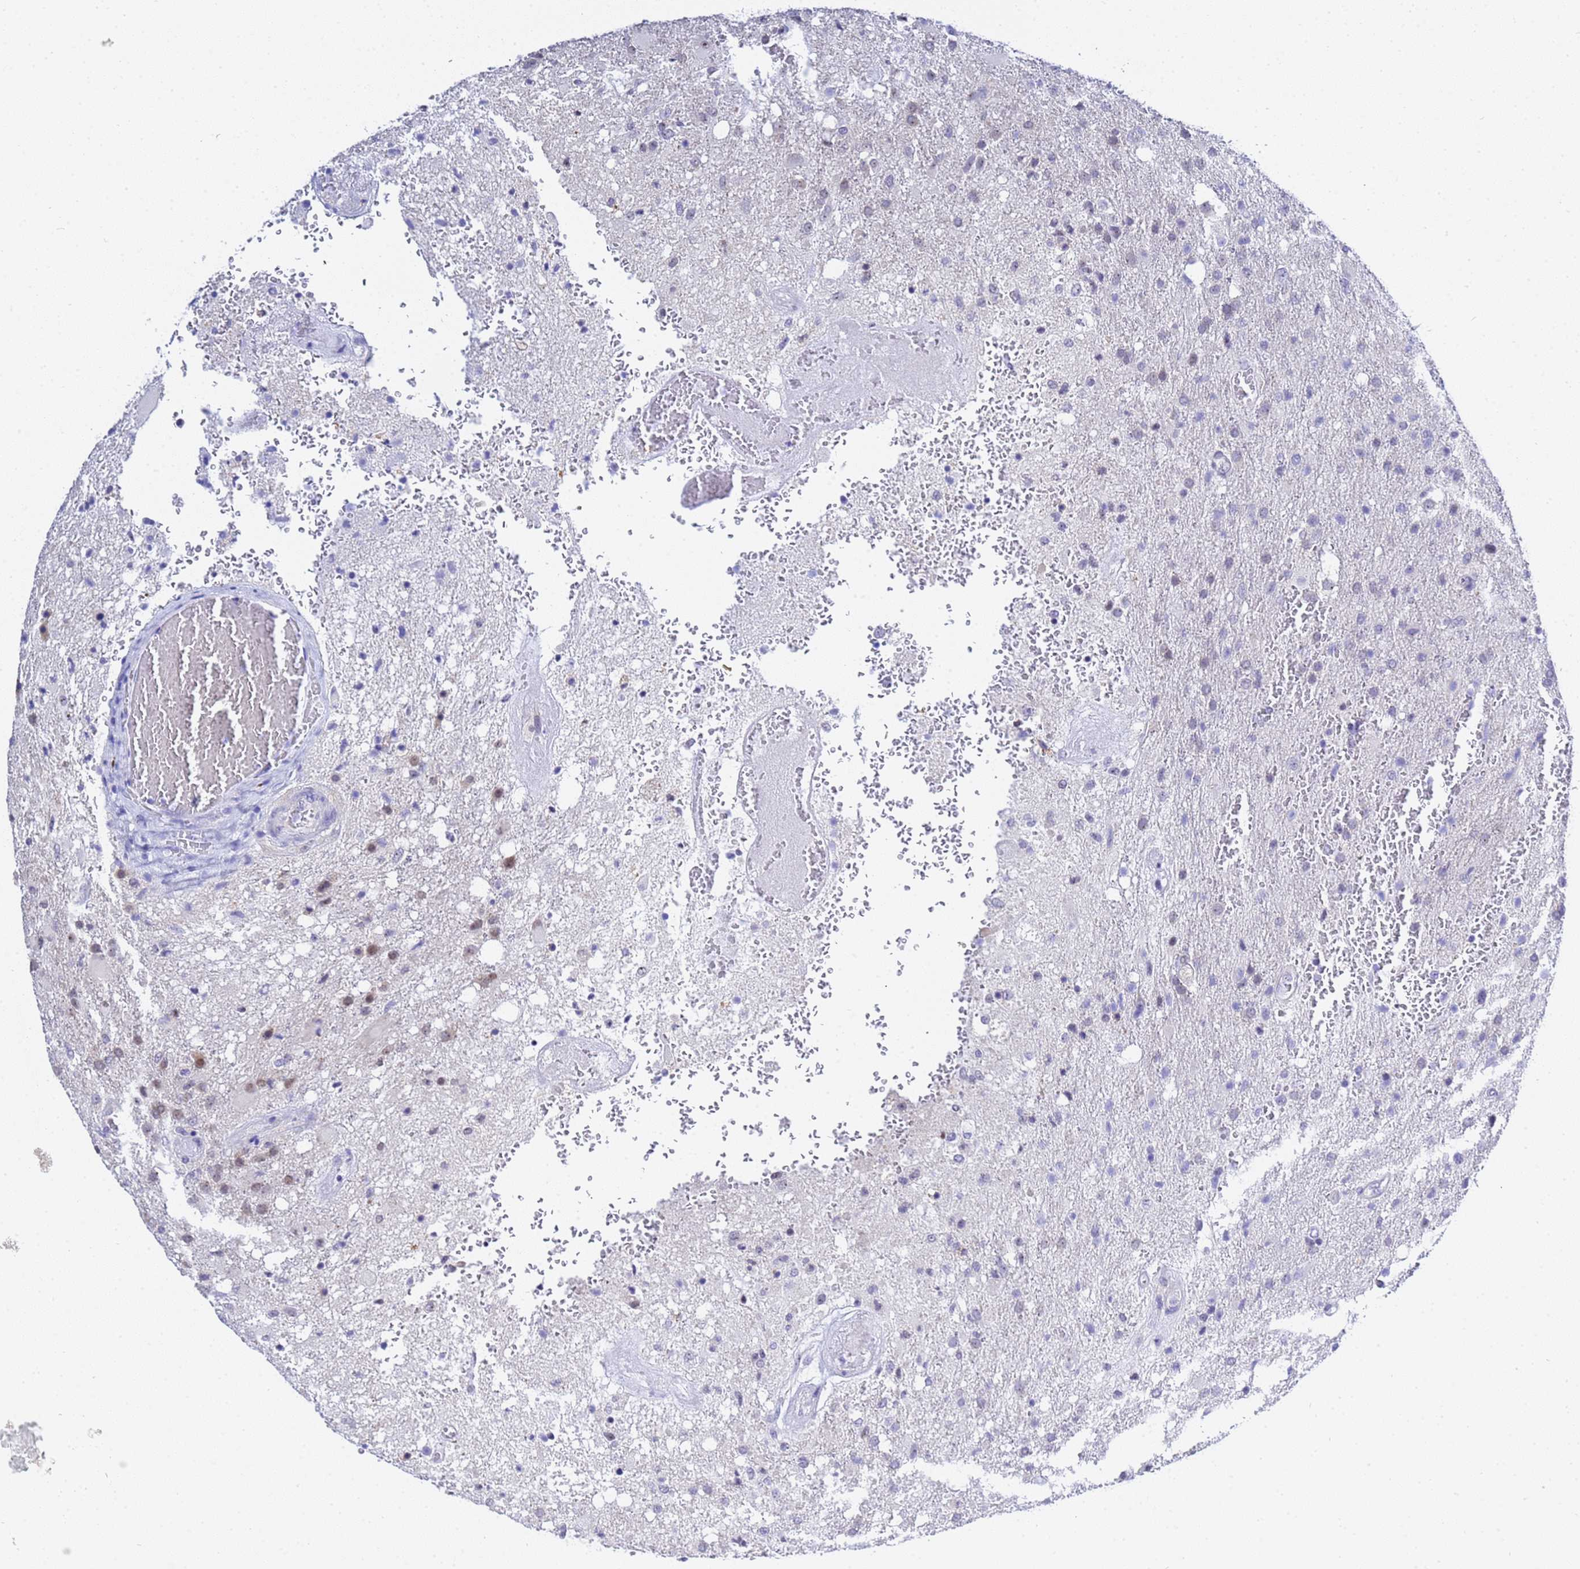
{"staining": {"intensity": "weak", "quantity": "<25%", "location": "nuclear"}, "tissue": "glioma", "cell_type": "Tumor cells", "image_type": "cancer", "snomed": [{"axis": "morphology", "description": "Glioma, malignant, High grade"}, {"axis": "topography", "description": "Brain"}], "caption": "An immunohistochemistry (IHC) histopathology image of malignant glioma (high-grade) is shown. There is no staining in tumor cells of malignant glioma (high-grade). Nuclei are stained in blue.", "gene": "ACTL6B", "patient": {"sex": "female", "age": 74}}